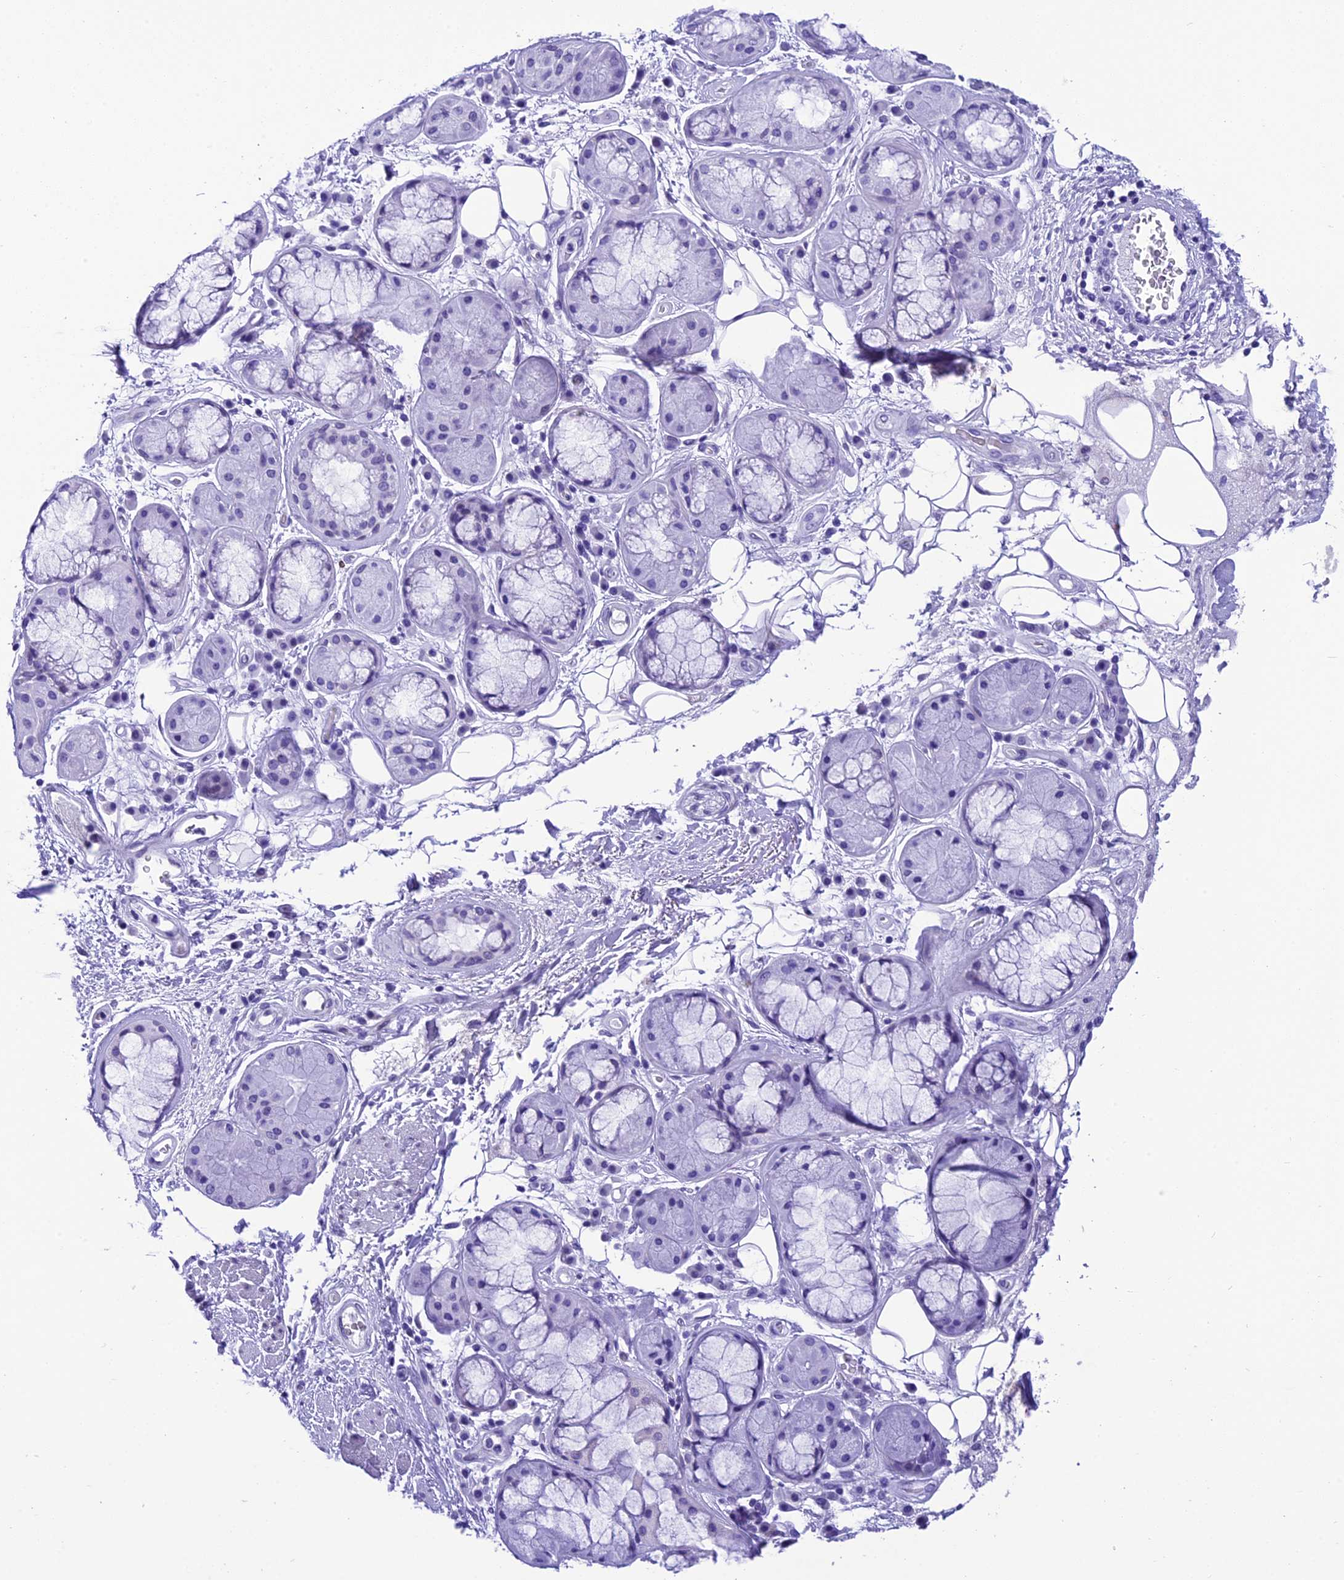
{"staining": {"intensity": "negative", "quantity": "none", "location": "none"}, "tissue": "bronchus", "cell_type": "Respiratory epithelial cells", "image_type": "normal", "snomed": [{"axis": "morphology", "description": "Normal tissue, NOS"}, {"axis": "morphology", "description": "Squamous cell carcinoma, NOS"}, {"axis": "topography", "description": "Lymph node"}, {"axis": "topography", "description": "Bronchus"}, {"axis": "topography", "description": "Lung"}], "caption": "IHC of unremarkable bronchus displays no expression in respiratory epithelial cells. (DAB (3,3'-diaminobenzidine) IHC with hematoxylin counter stain).", "gene": "METTL25", "patient": {"sex": "male", "age": 66}}